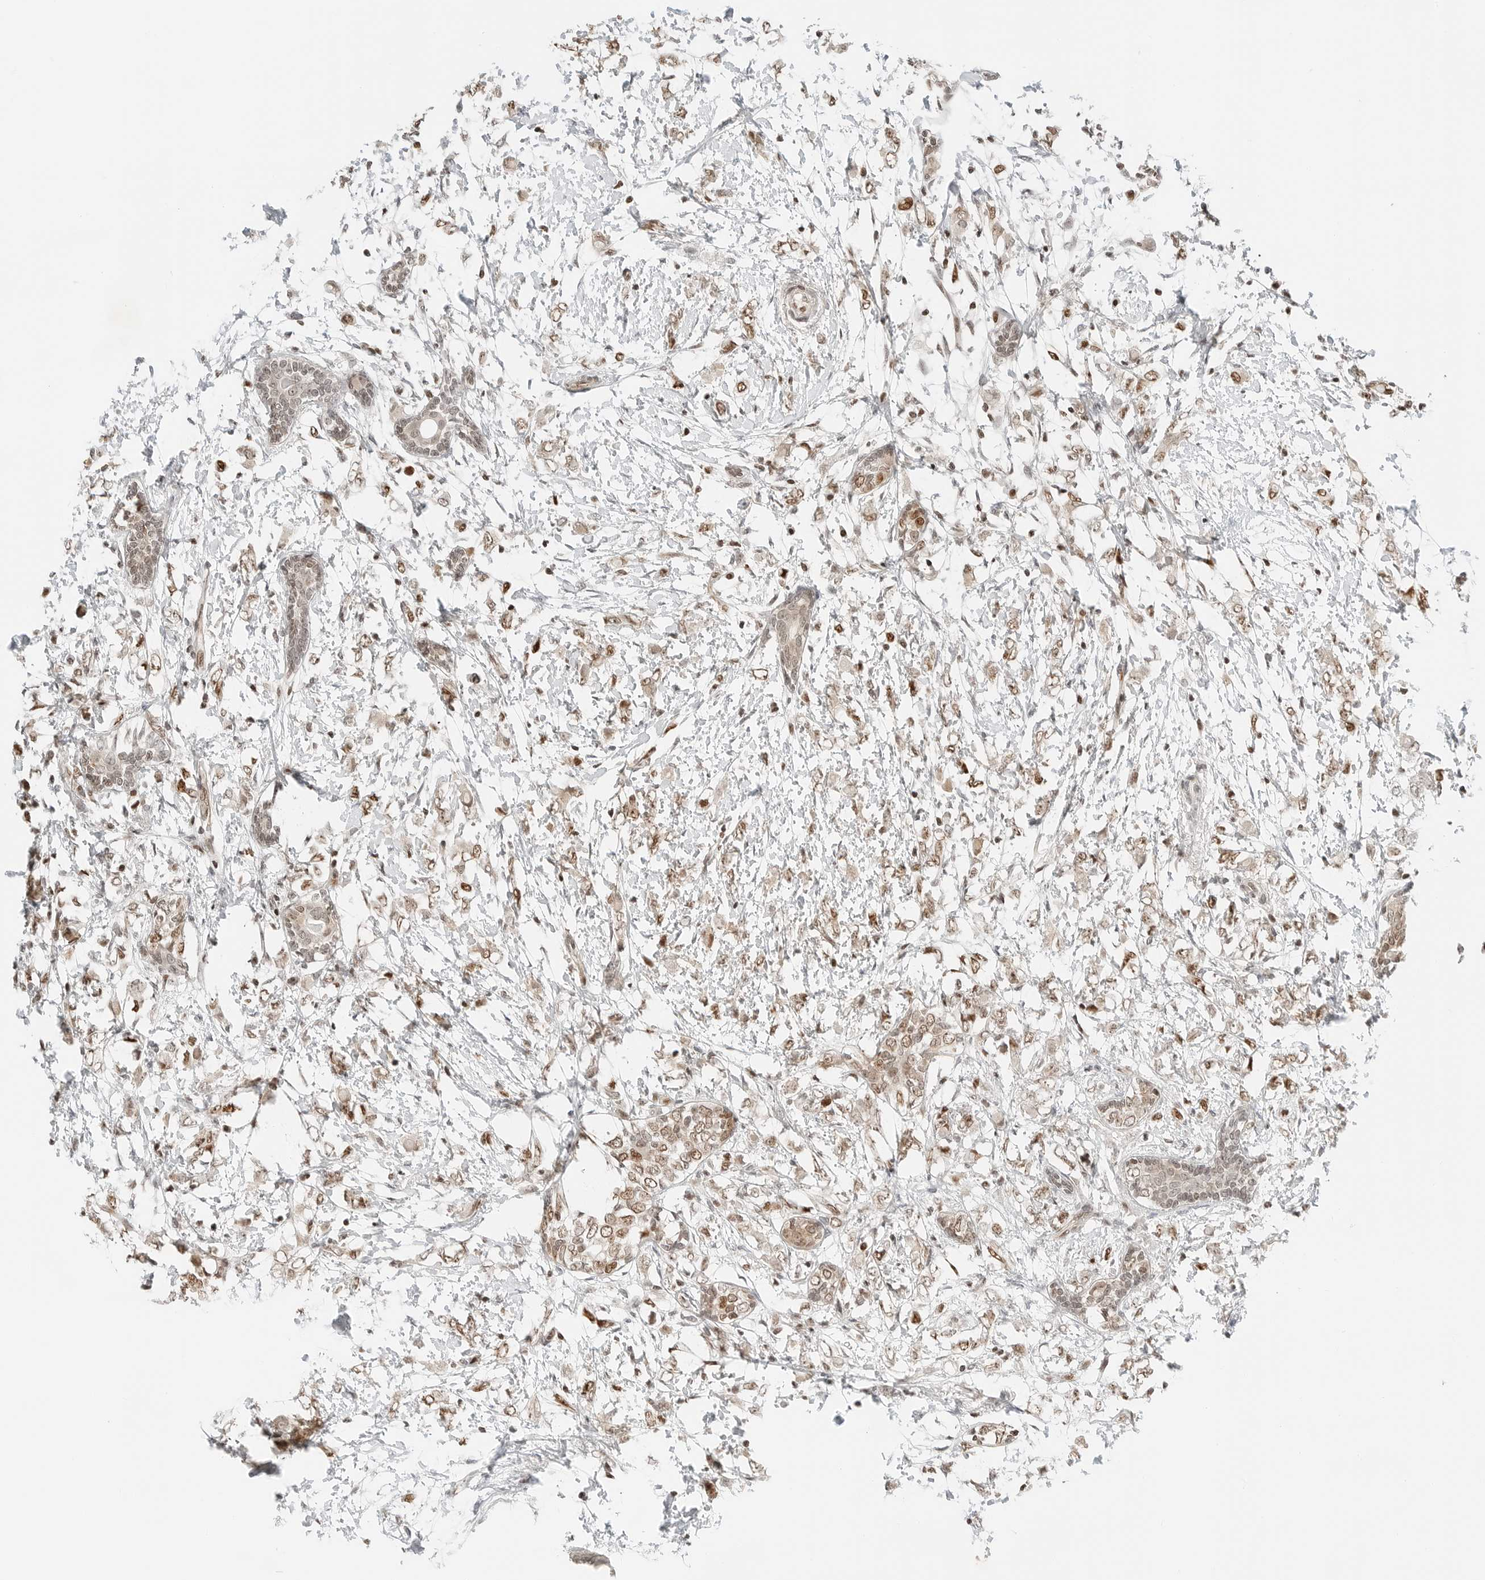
{"staining": {"intensity": "moderate", "quantity": ">75%", "location": "nuclear"}, "tissue": "breast cancer", "cell_type": "Tumor cells", "image_type": "cancer", "snomed": [{"axis": "morphology", "description": "Normal tissue, NOS"}, {"axis": "morphology", "description": "Lobular carcinoma"}, {"axis": "topography", "description": "Breast"}], "caption": "Moderate nuclear protein positivity is appreciated in approximately >75% of tumor cells in breast cancer.", "gene": "CRTC2", "patient": {"sex": "female", "age": 47}}